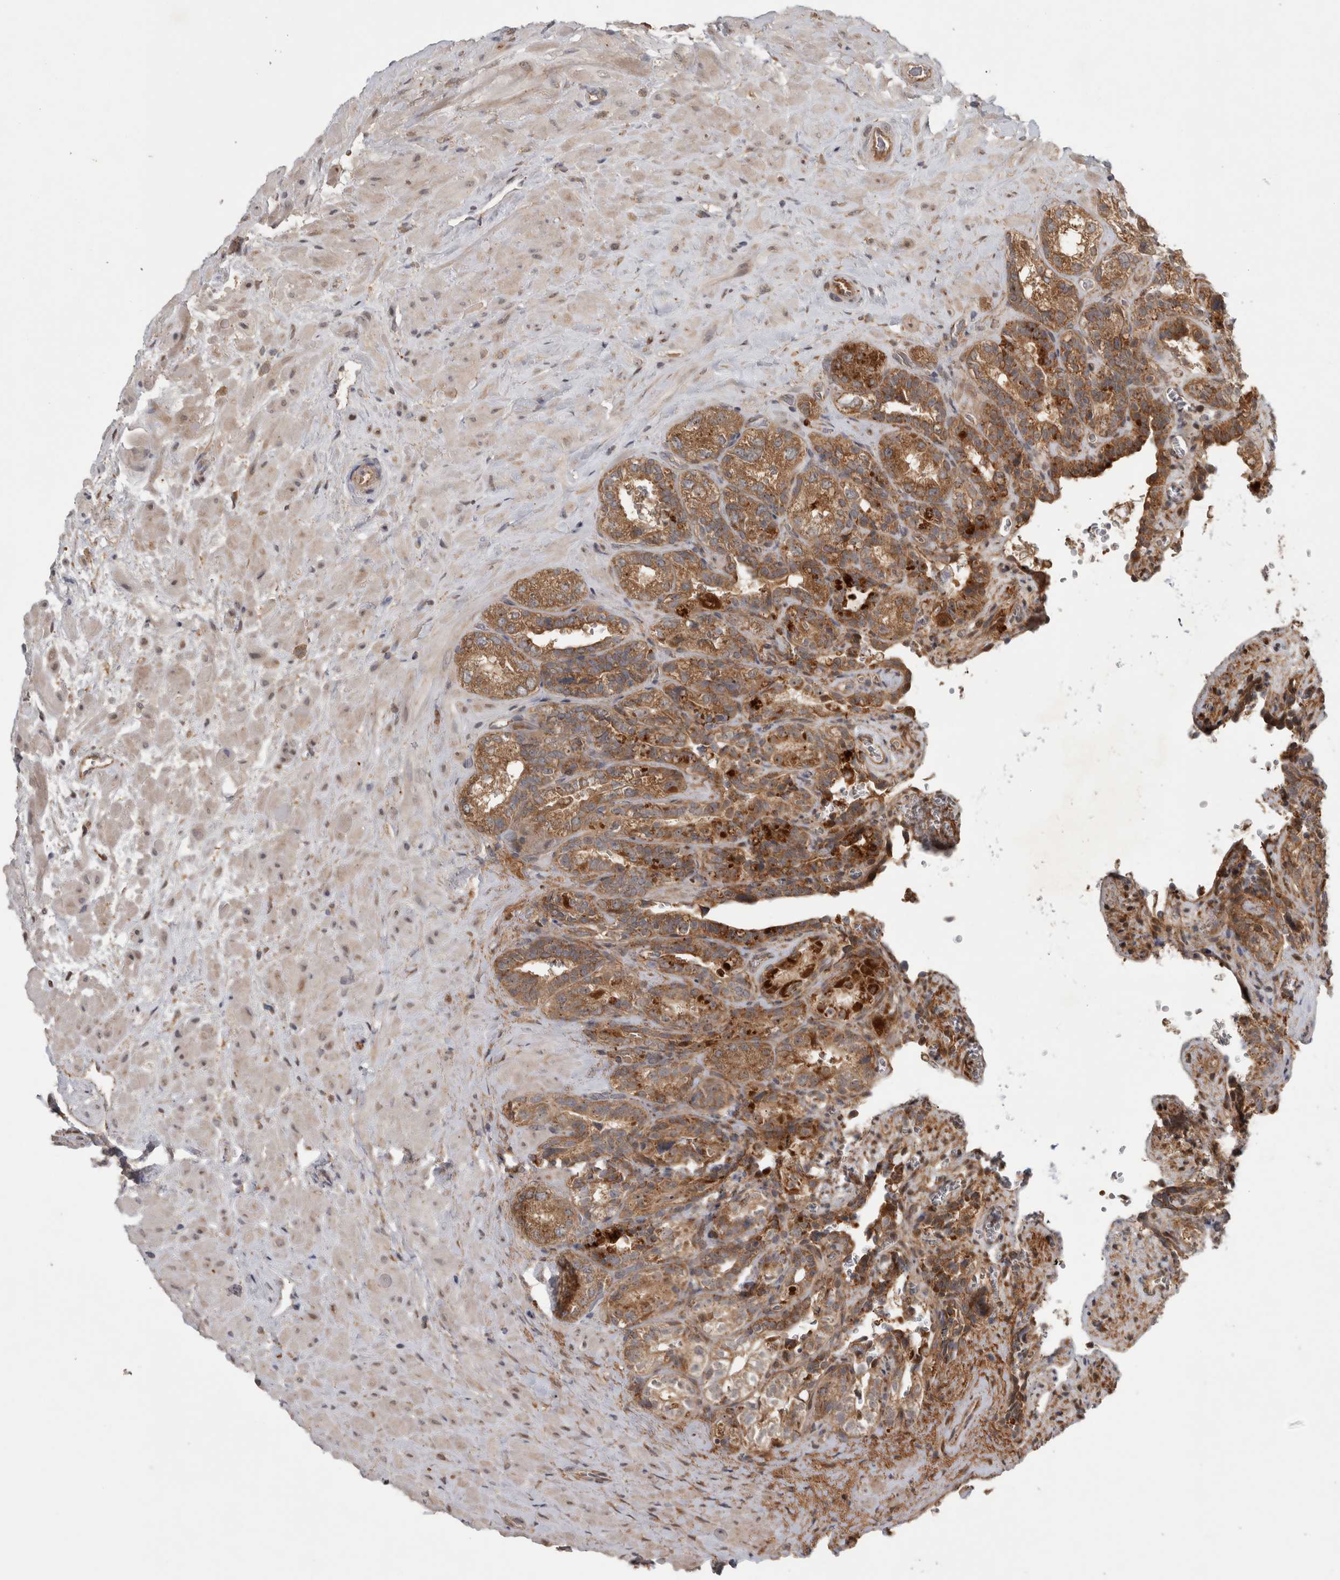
{"staining": {"intensity": "moderate", "quantity": ">75%", "location": "cytoplasmic/membranous"}, "tissue": "seminal vesicle", "cell_type": "Glandular cells", "image_type": "normal", "snomed": [{"axis": "morphology", "description": "Normal tissue, NOS"}, {"axis": "topography", "description": "Prostate"}, {"axis": "topography", "description": "Seminal veicle"}], "caption": "This is a histology image of IHC staining of unremarkable seminal vesicle, which shows moderate expression in the cytoplasmic/membranous of glandular cells.", "gene": "TRMT61B", "patient": {"sex": "male", "age": 67}}